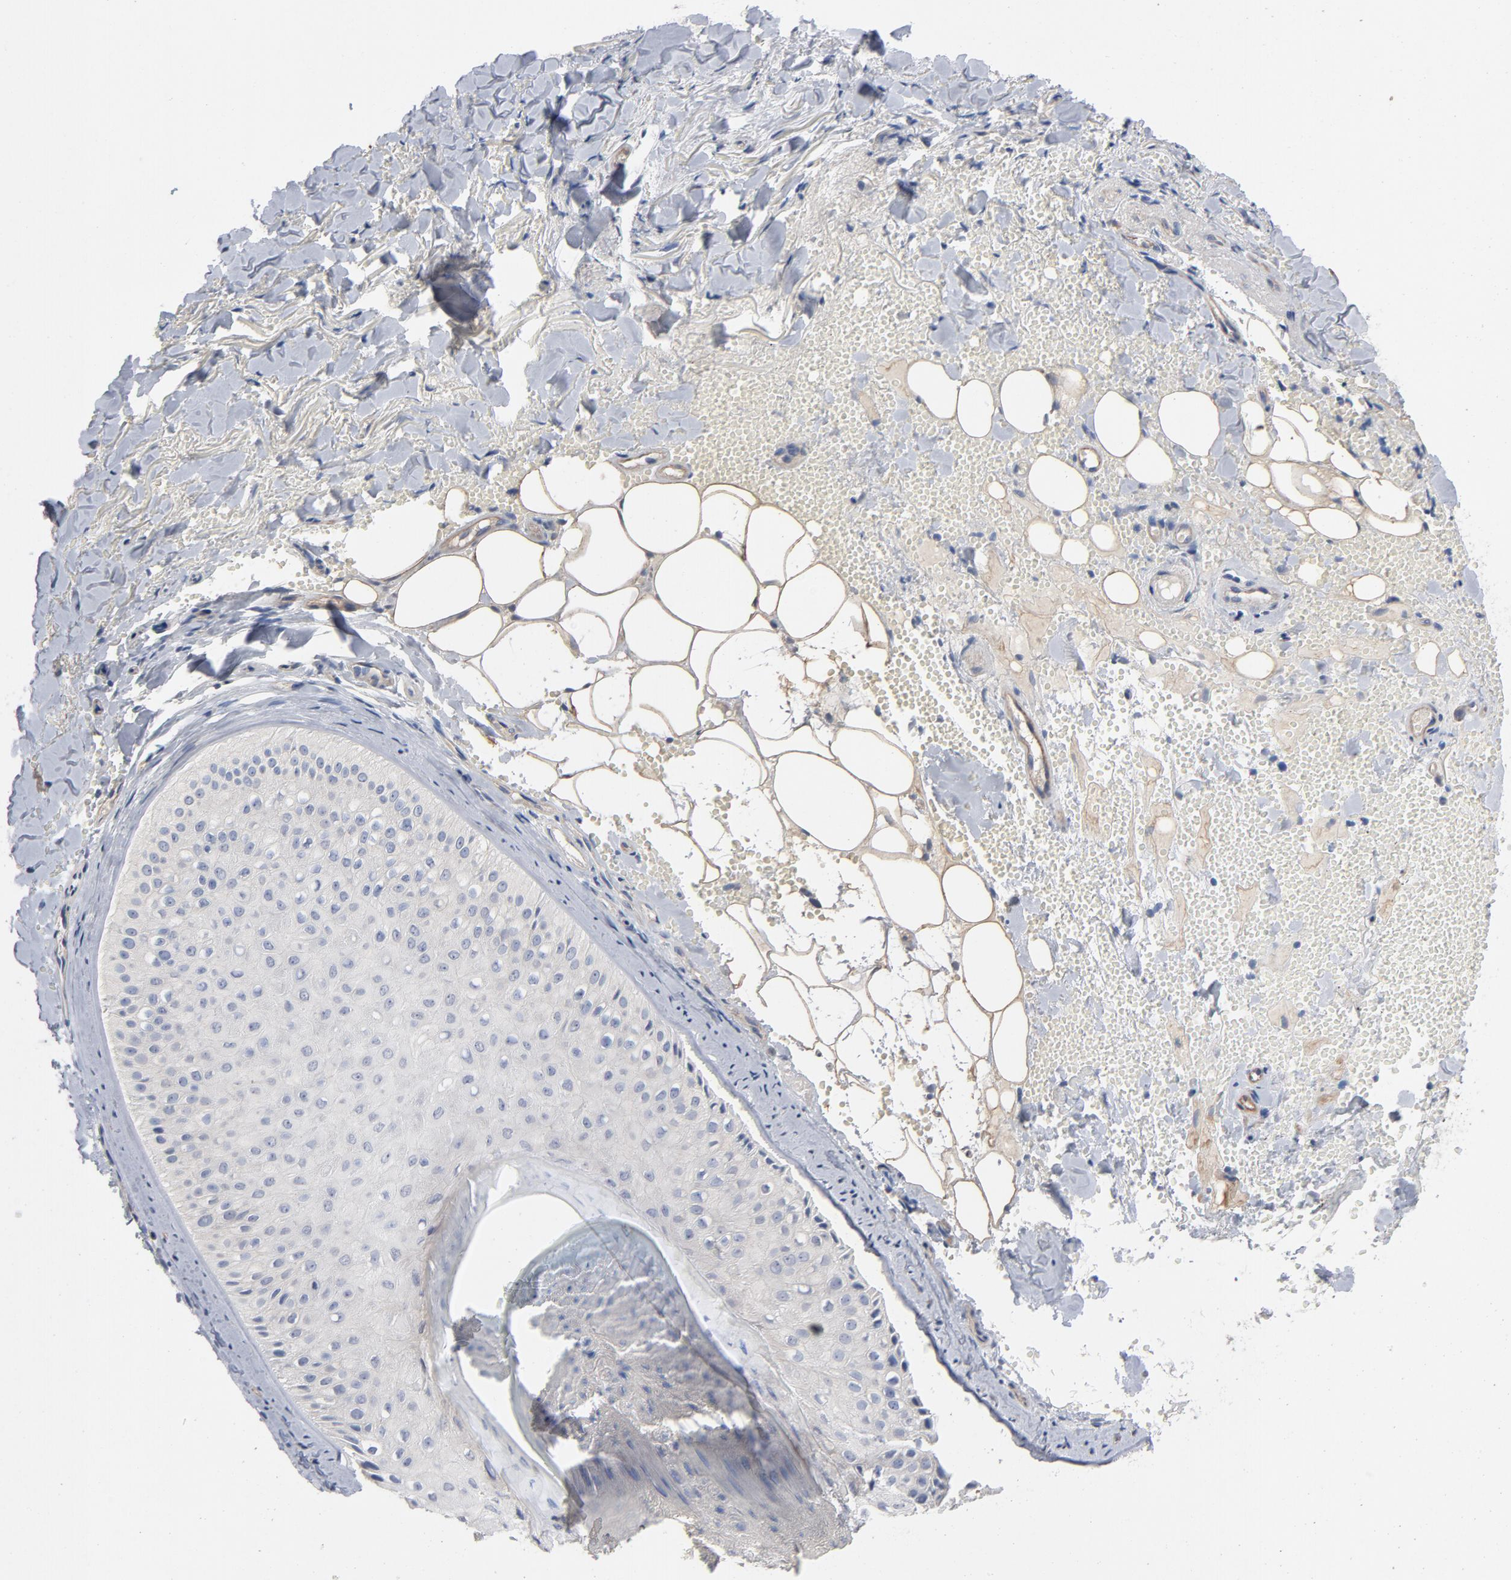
{"staining": {"intensity": "negative", "quantity": "none", "location": "none"}, "tissue": "skin cancer", "cell_type": "Tumor cells", "image_type": "cancer", "snomed": [{"axis": "morphology", "description": "Basal cell carcinoma"}, {"axis": "topography", "description": "Skin"}], "caption": "This is a image of IHC staining of skin cancer (basal cell carcinoma), which shows no expression in tumor cells. Brightfield microscopy of IHC stained with DAB (3,3'-diaminobenzidine) (brown) and hematoxylin (blue), captured at high magnification.", "gene": "CCDC134", "patient": {"sex": "male", "age": 84}}